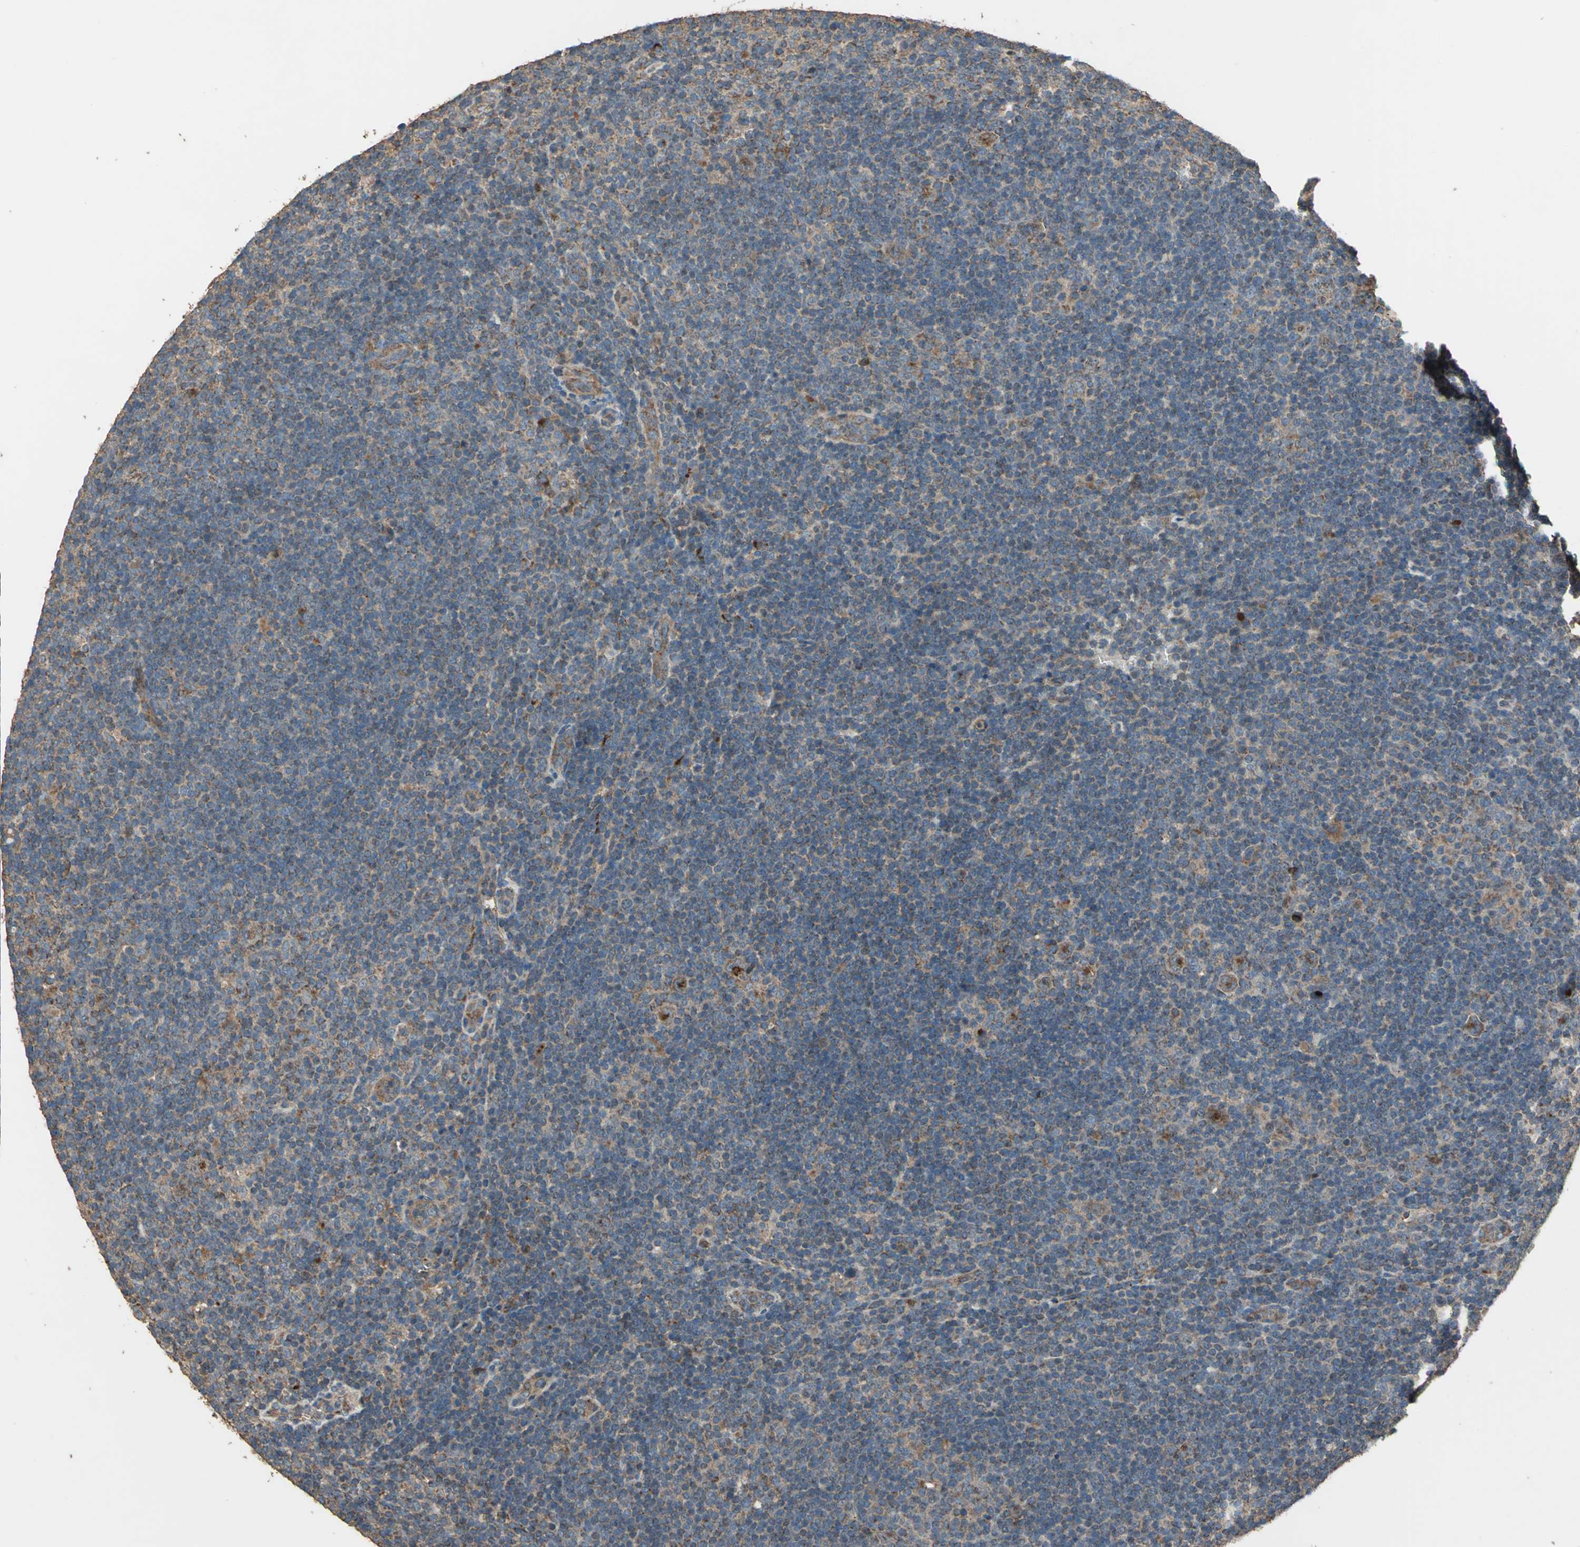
{"staining": {"intensity": "moderate", "quantity": ">75%", "location": "cytoplasmic/membranous"}, "tissue": "lymphoma", "cell_type": "Tumor cells", "image_type": "cancer", "snomed": [{"axis": "morphology", "description": "Hodgkin's disease, NOS"}, {"axis": "topography", "description": "Lymph node"}], "caption": "High-magnification brightfield microscopy of Hodgkin's disease stained with DAB (3,3'-diaminobenzidine) (brown) and counterstained with hematoxylin (blue). tumor cells exhibit moderate cytoplasmic/membranous expression is appreciated in approximately>75% of cells.", "gene": "POLRMT", "patient": {"sex": "female", "age": 57}}